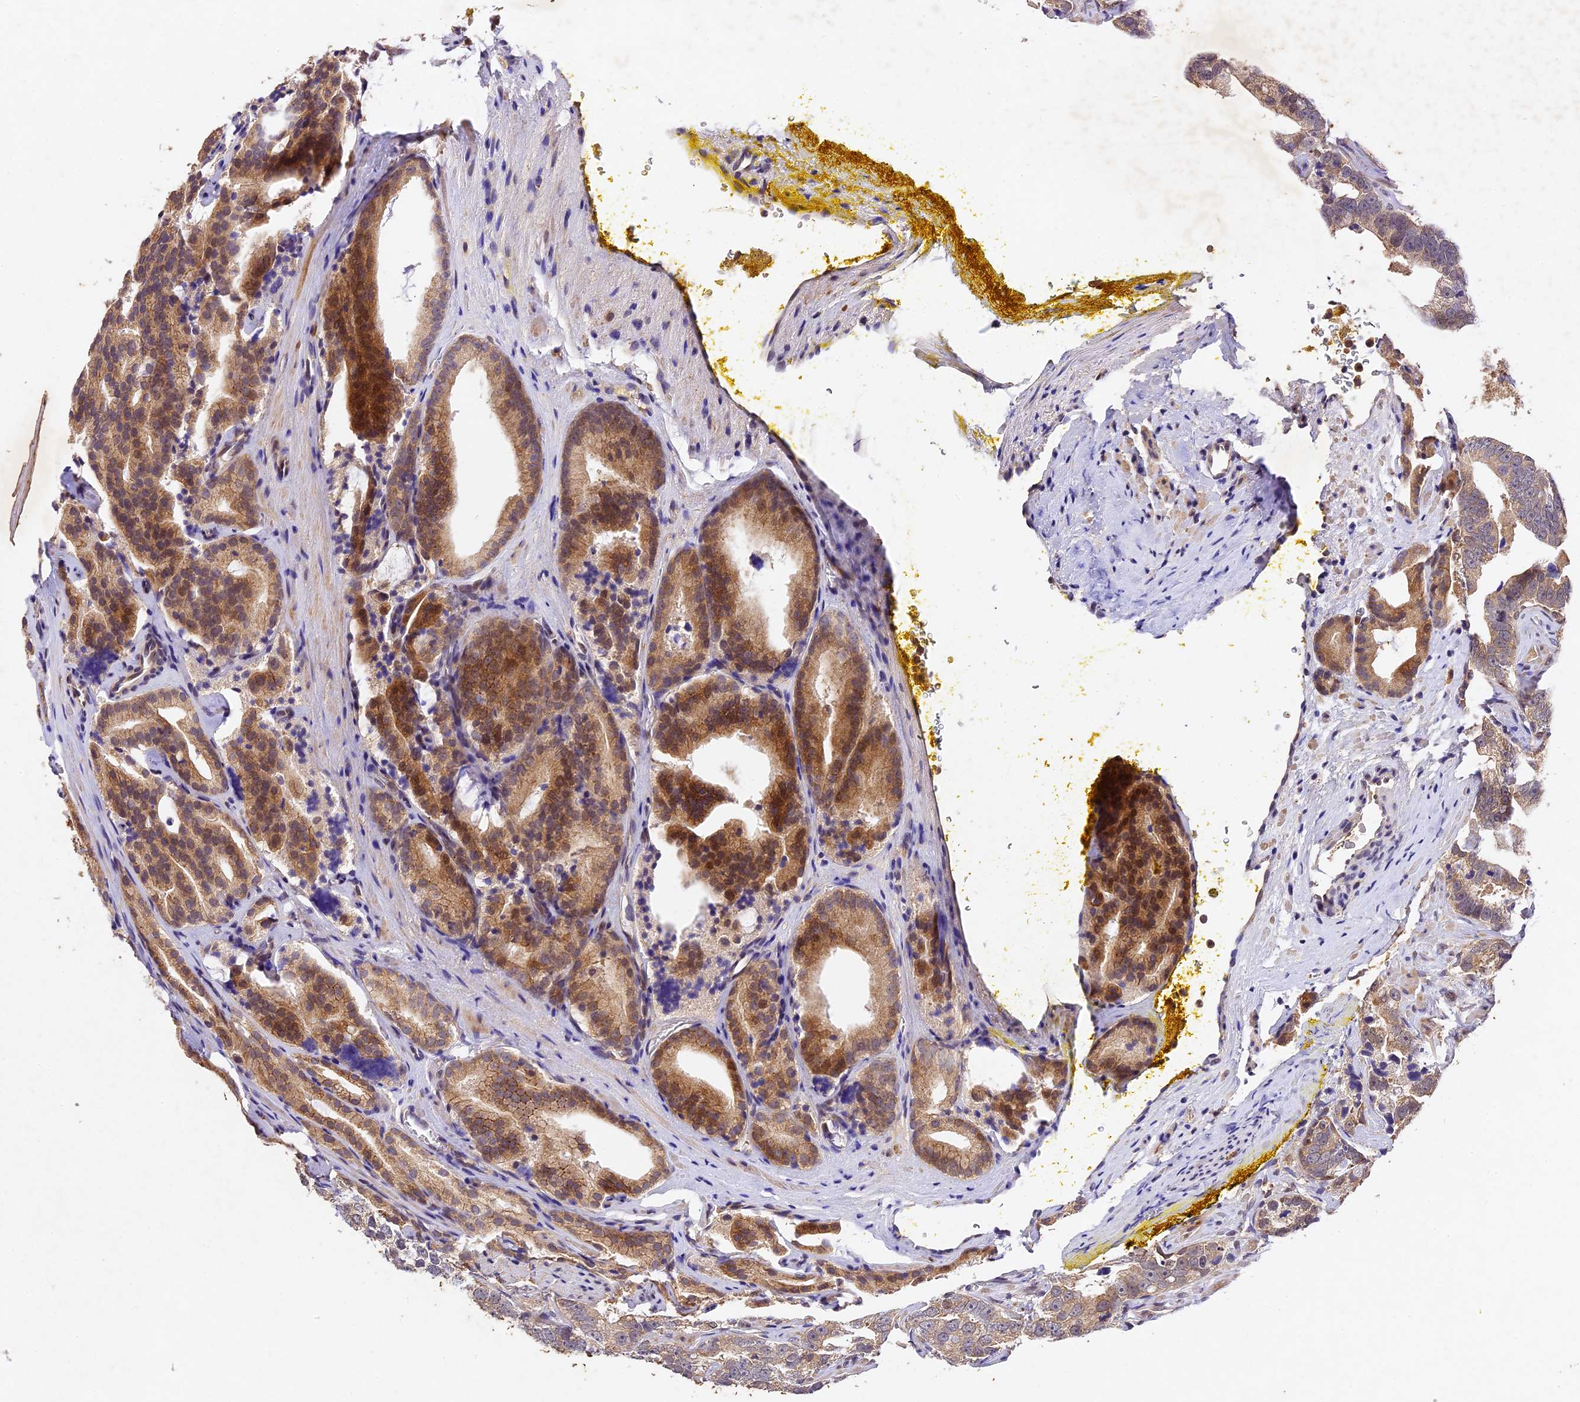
{"staining": {"intensity": "moderate", "quantity": ">75%", "location": "cytoplasmic/membranous,nuclear"}, "tissue": "prostate cancer", "cell_type": "Tumor cells", "image_type": "cancer", "snomed": [{"axis": "morphology", "description": "Adenocarcinoma, High grade"}, {"axis": "topography", "description": "Prostate"}], "caption": "There is medium levels of moderate cytoplasmic/membranous and nuclear staining in tumor cells of prostate cancer (high-grade adenocarcinoma), as demonstrated by immunohistochemical staining (brown color).", "gene": "TMEM39B", "patient": {"sex": "male", "age": 57}}